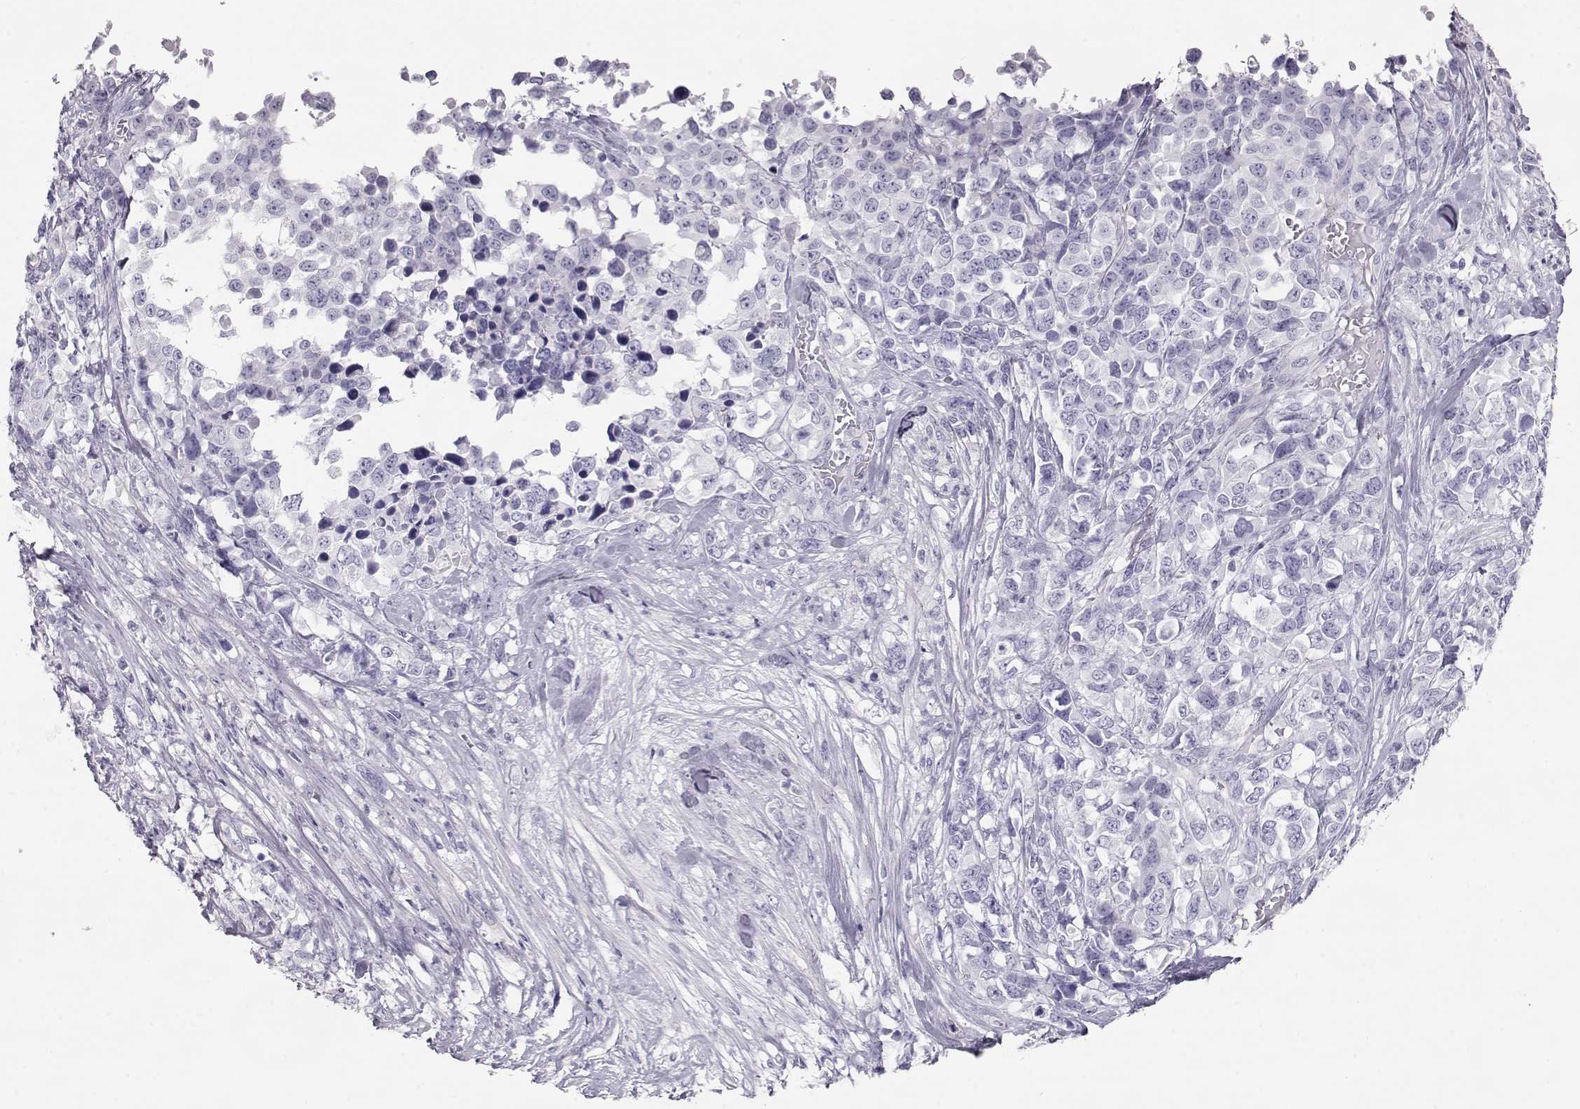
{"staining": {"intensity": "negative", "quantity": "none", "location": "none"}, "tissue": "melanoma", "cell_type": "Tumor cells", "image_type": "cancer", "snomed": [{"axis": "morphology", "description": "Malignant melanoma, Metastatic site"}, {"axis": "topography", "description": "Skin"}], "caption": "IHC image of neoplastic tissue: malignant melanoma (metastatic site) stained with DAB exhibits no significant protein expression in tumor cells. Brightfield microscopy of immunohistochemistry stained with DAB (brown) and hematoxylin (blue), captured at high magnification.", "gene": "SLITRK3", "patient": {"sex": "male", "age": 84}}